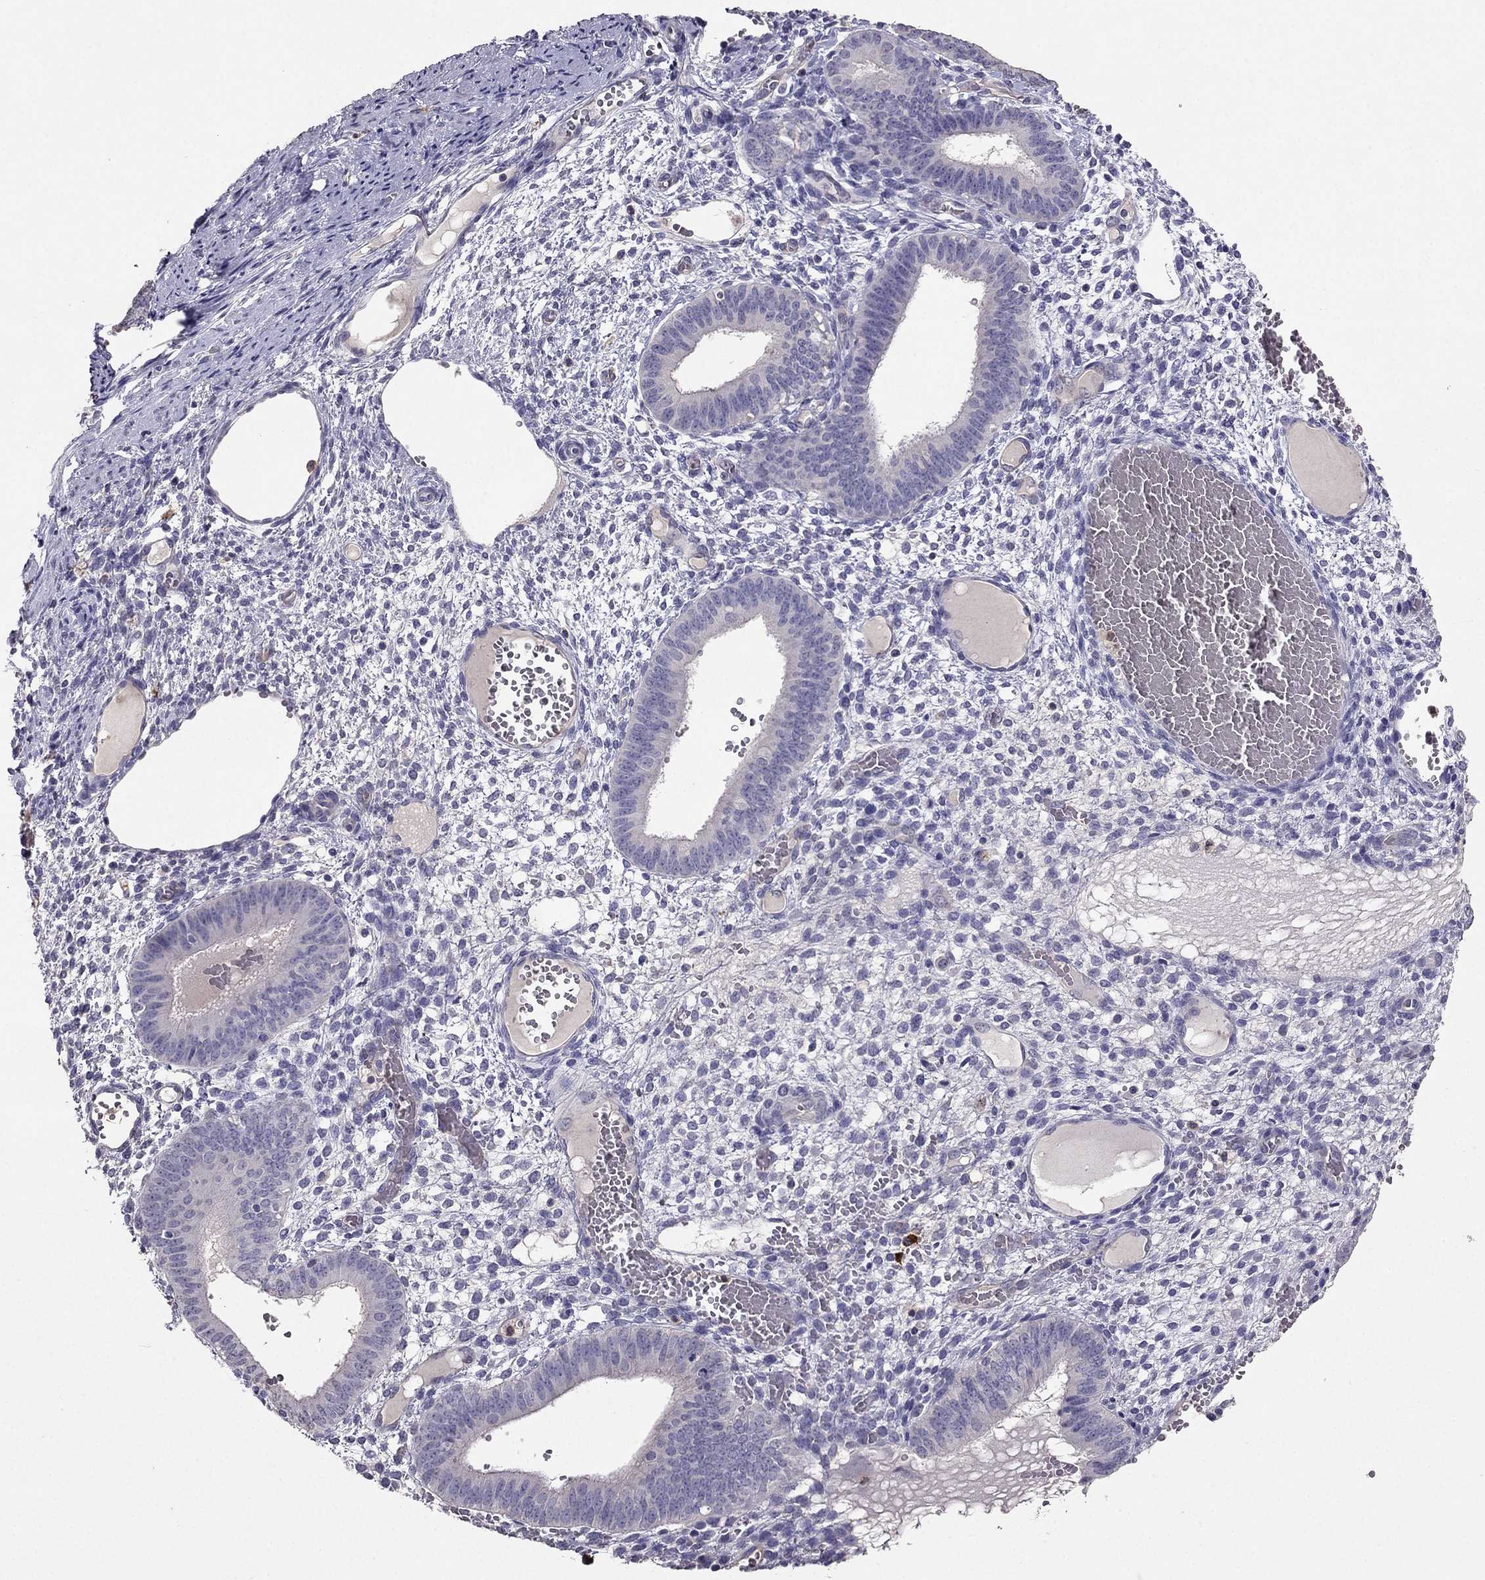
{"staining": {"intensity": "negative", "quantity": "none", "location": "none"}, "tissue": "endometrium", "cell_type": "Cells in endometrial stroma", "image_type": "normal", "snomed": [{"axis": "morphology", "description": "Normal tissue, NOS"}, {"axis": "topography", "description": "Endometrium"}], "caption": "This is an immunohistochemistry image of benign endometrium. There is no staining in cells in endometrial stroma.", "gene": "RFLNB", "patient": {"sex": "female", "age": 42}}